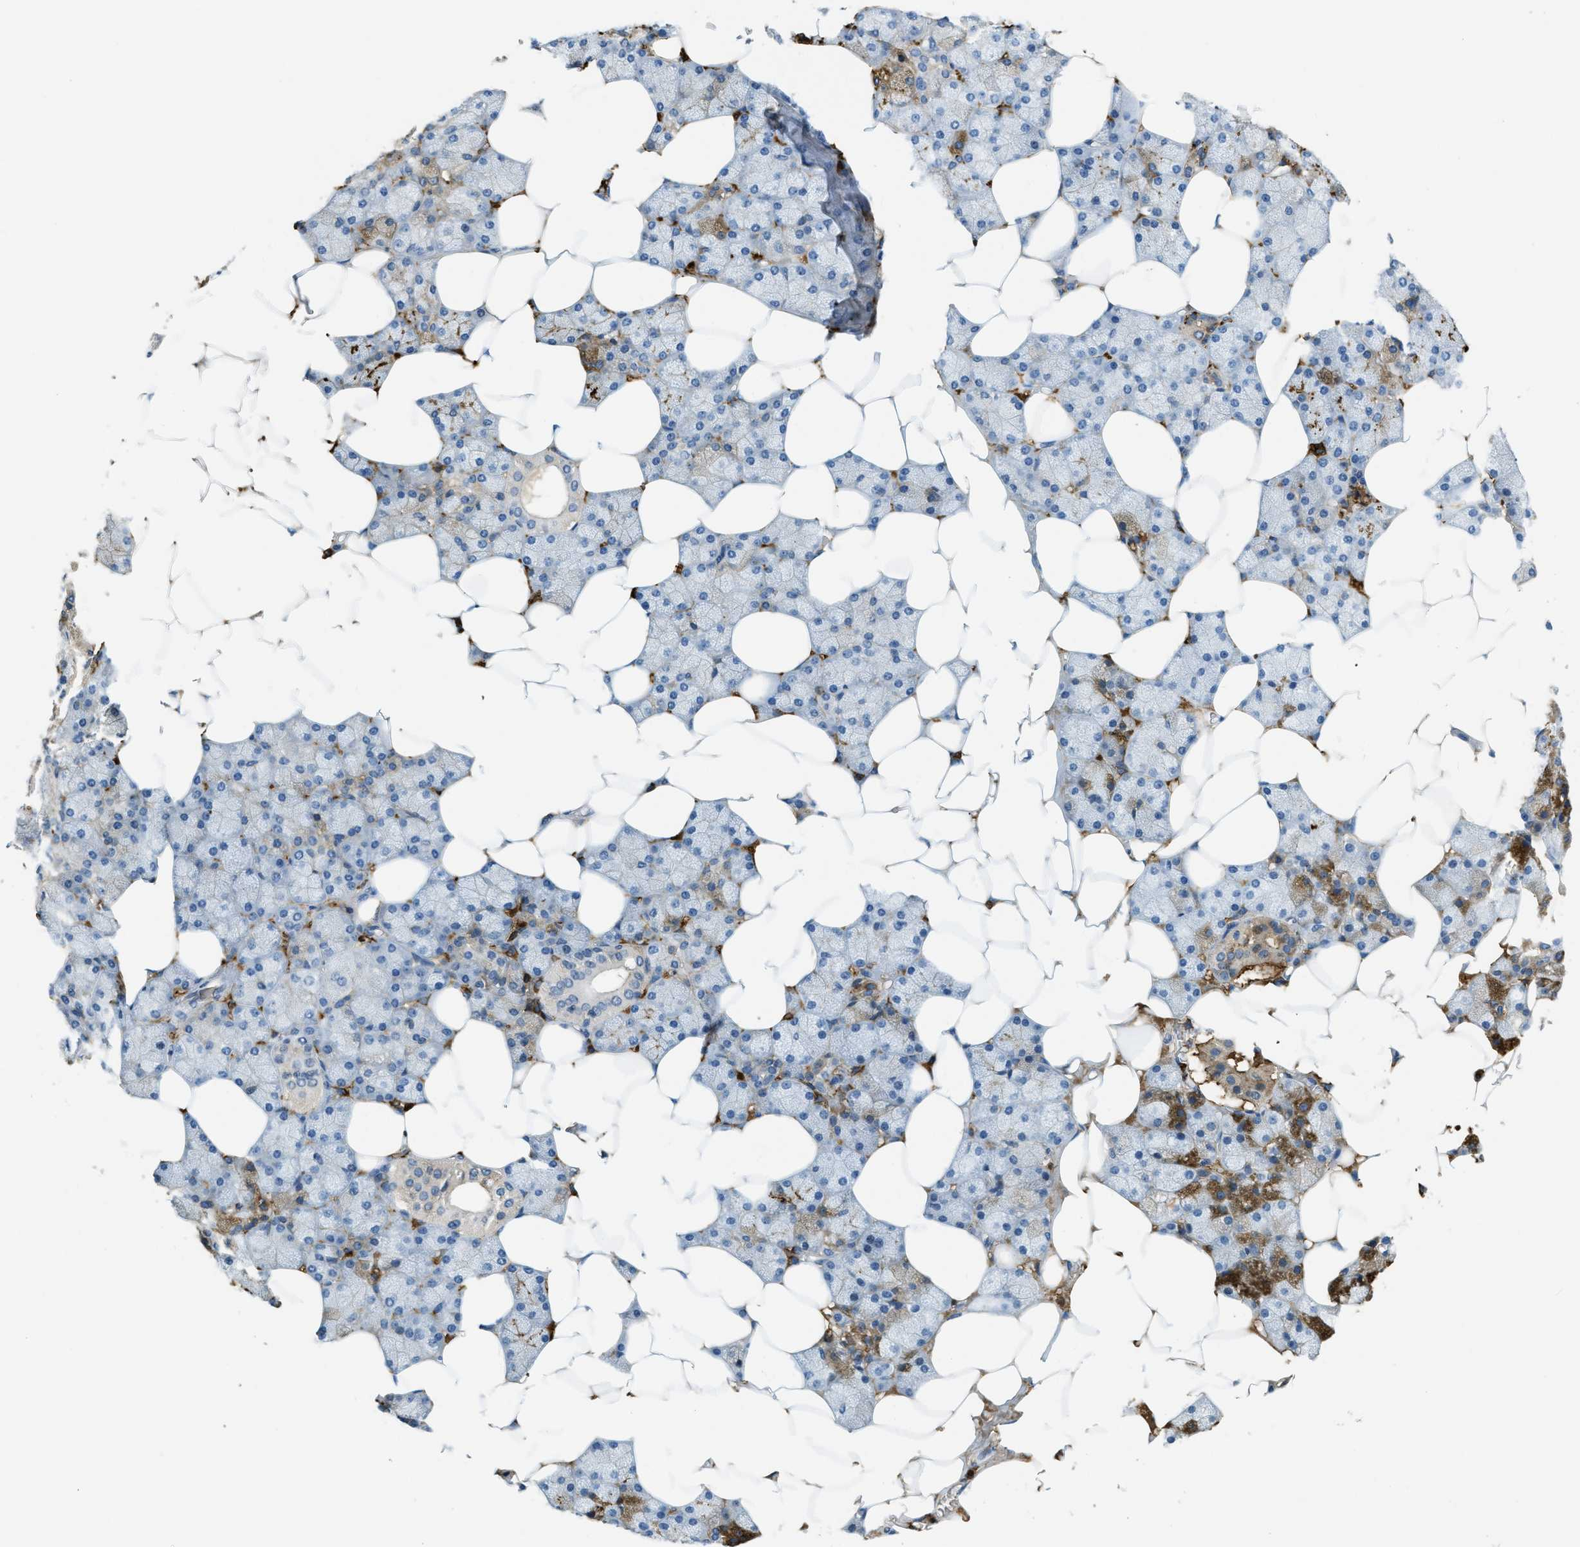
{"staining": {"intensity": "moderate", "quantity": "<25%", "location": "cytoplasmic/membranous"}, "tissue": "salivary gland", "cell_type": "Glandular cells", "image_type": "normal", "snomed": [{"axis": "morphology", "description": "Normal tissue, NOS"}, {"axis": "topography", "description": "Salivary gland"}], "caption": "A brown stain labels moderate cytoplasmic/membranous positivity of a protein in glandular cells of unremarkable human salivary gland.", "gene": "PRTN3", "patient": {"sex": "male", "age": 62}}